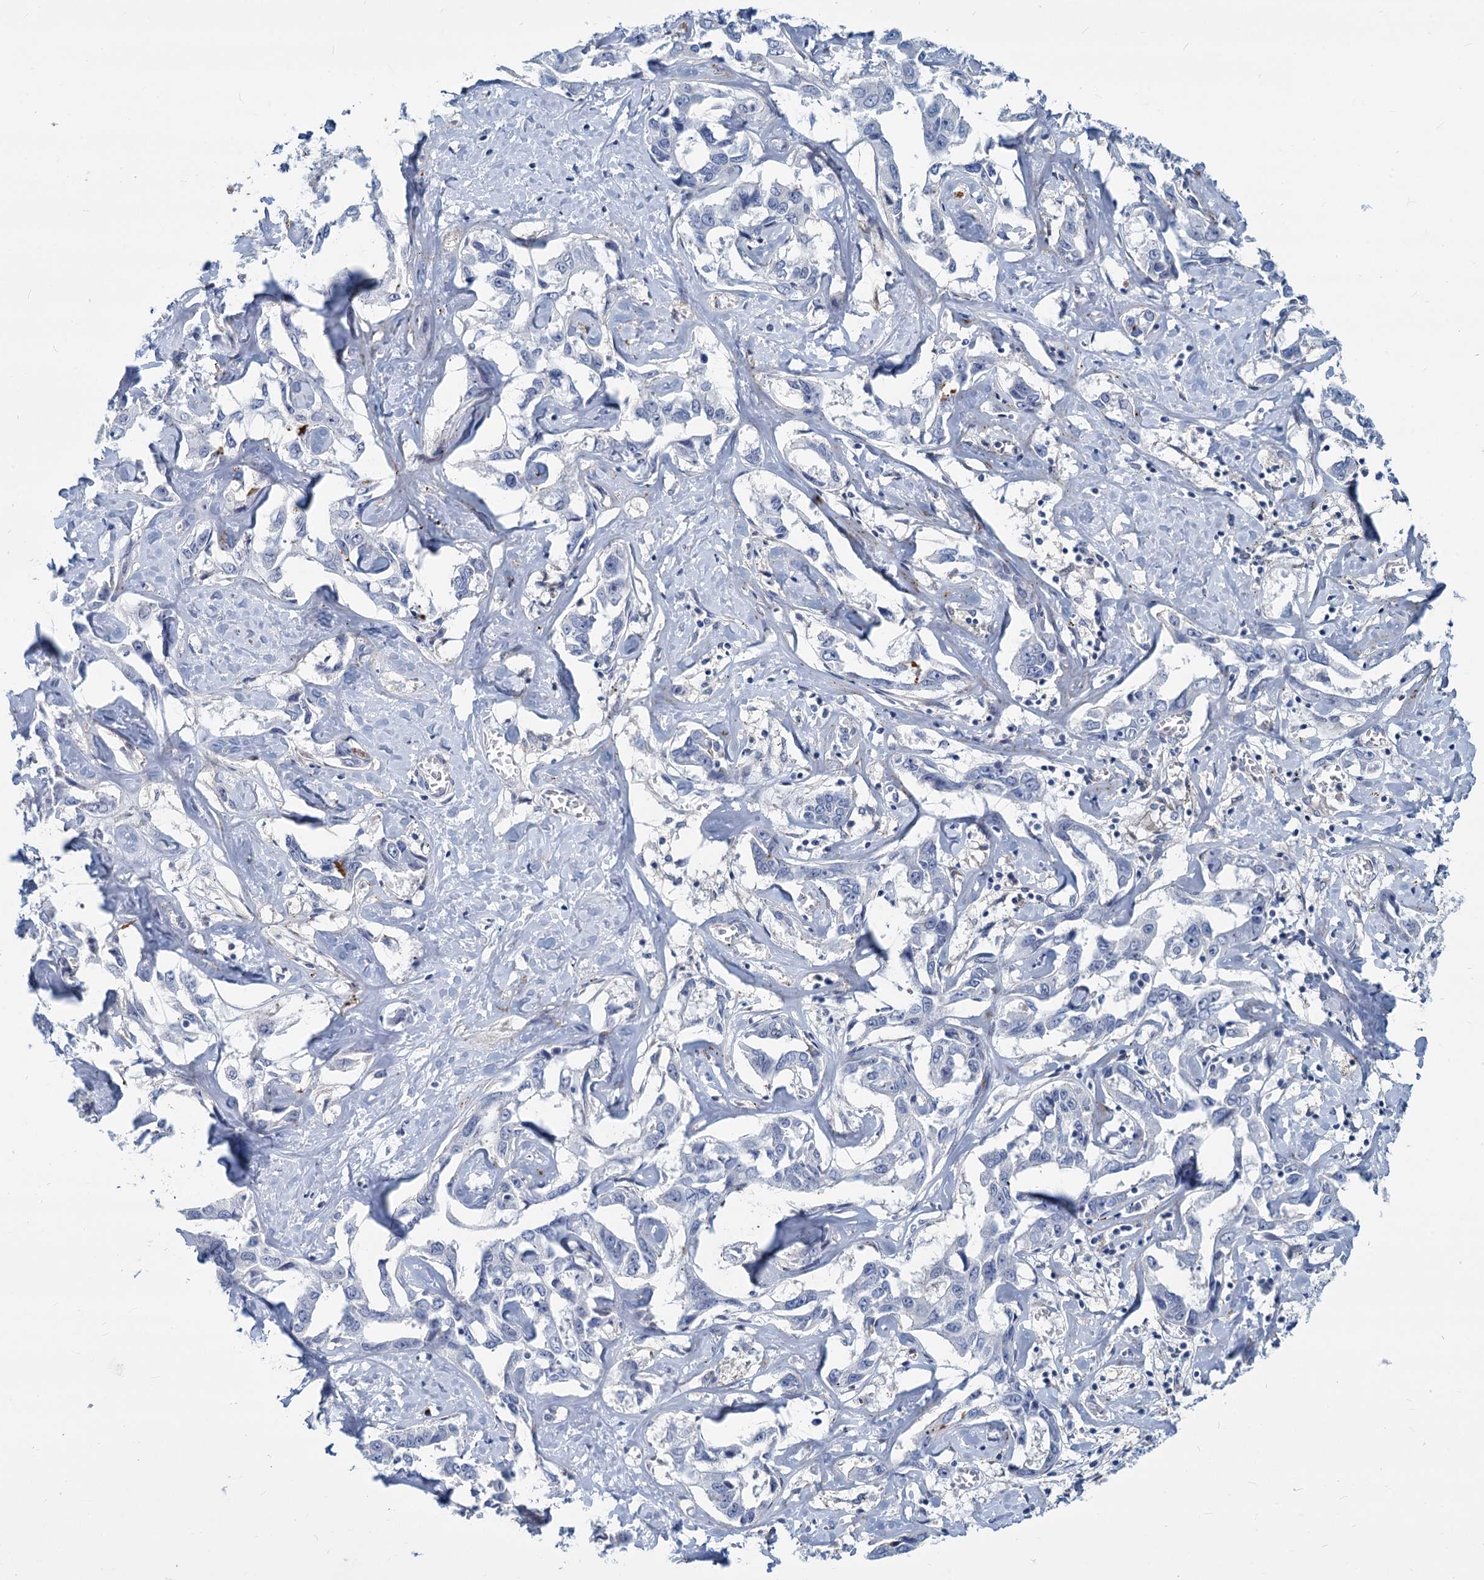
{"staining": {"intensity": "negative", "quantity": "none", "location": "none"}, "tissue": "liver cancer", "cell_type": "Tumor cells", "image_type": "cancer", "snomed": [{"axis": "morphology", "description": "Cholangiocarcinoma"}, {"axis": "topography", "description": "Liver"}], "caption": "Protein analysis of liver cancer displays no significant positivity in tumor cells.", "gene": "GSTM3", "patient": {"sex": "male", "age": 59}}